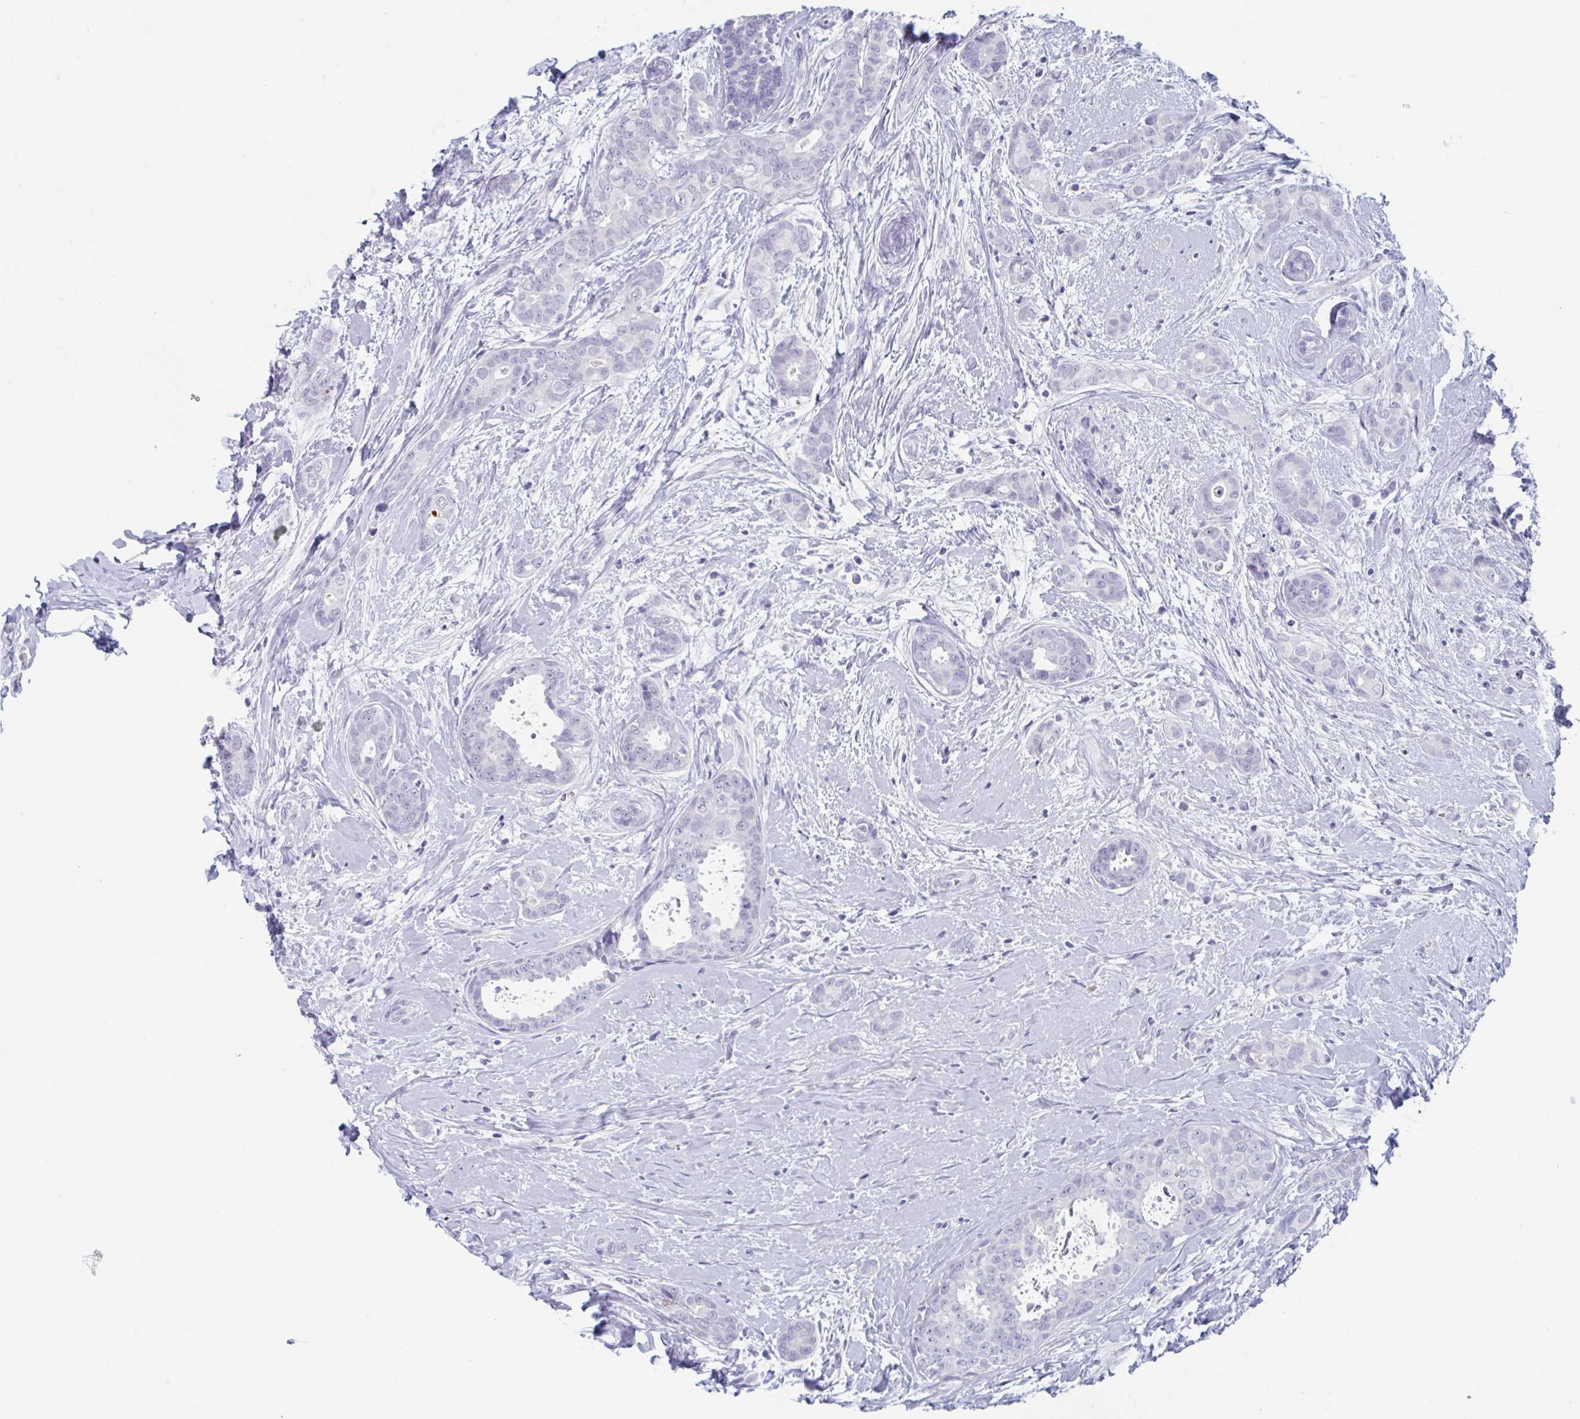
{"staining": {"intensity": "negative", "quantity": "none", "location": "none"}, "tissue": "breast cancer", "cell_type": "Tumor cells", "image_type": "cancer", "snomed": [{"axis": "morphology", "description": "Duct carcinoma"}, {"axis": "topography", "description": "Breast"}], "caption": "A micrograph of human breast cancer is negative for staining in tumor cells.", "gene": "NDUFC2", "patient": {"sex": "female", "age": 45}}